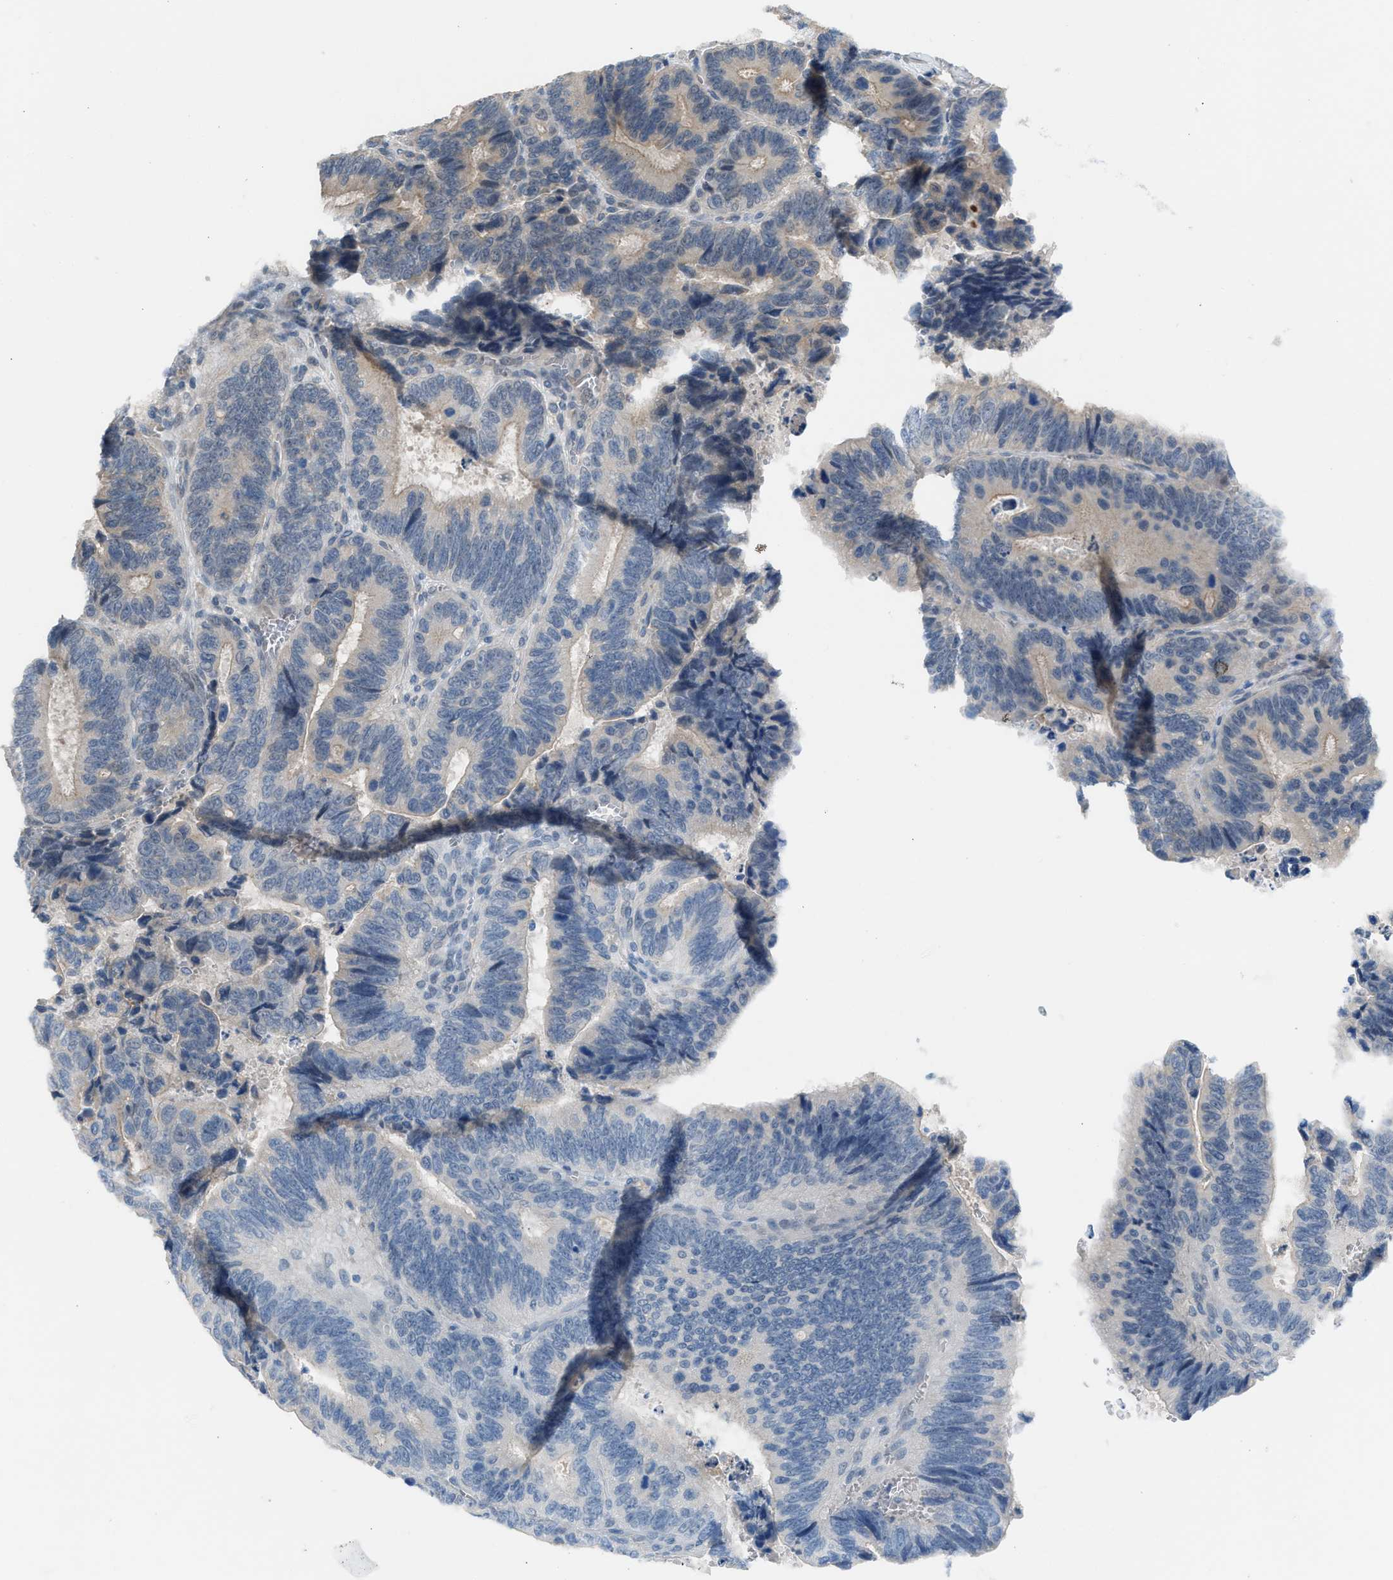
{"staining": {"intensity": "negative", "quantity": "none", "location": "none"}, "tissue": "colorectal cancer", "cell_type": "Tumor cells", "image_type": "cancer", "snomed": [{"axis": "morphology", "description": "Inflammation, NOS"}, {"axis": "morphology", "description": "Adenocarcinoma, NOS"}, {"axis": "topography", "description": "Colon"}], "caption": "Immunohistochemistry (IHC) of colorectal cancer (adenocarcinoma) reveals no expression in tumor cells.", "gene": "CFAP77", "patient": {"sex": "male", "age": 72}}